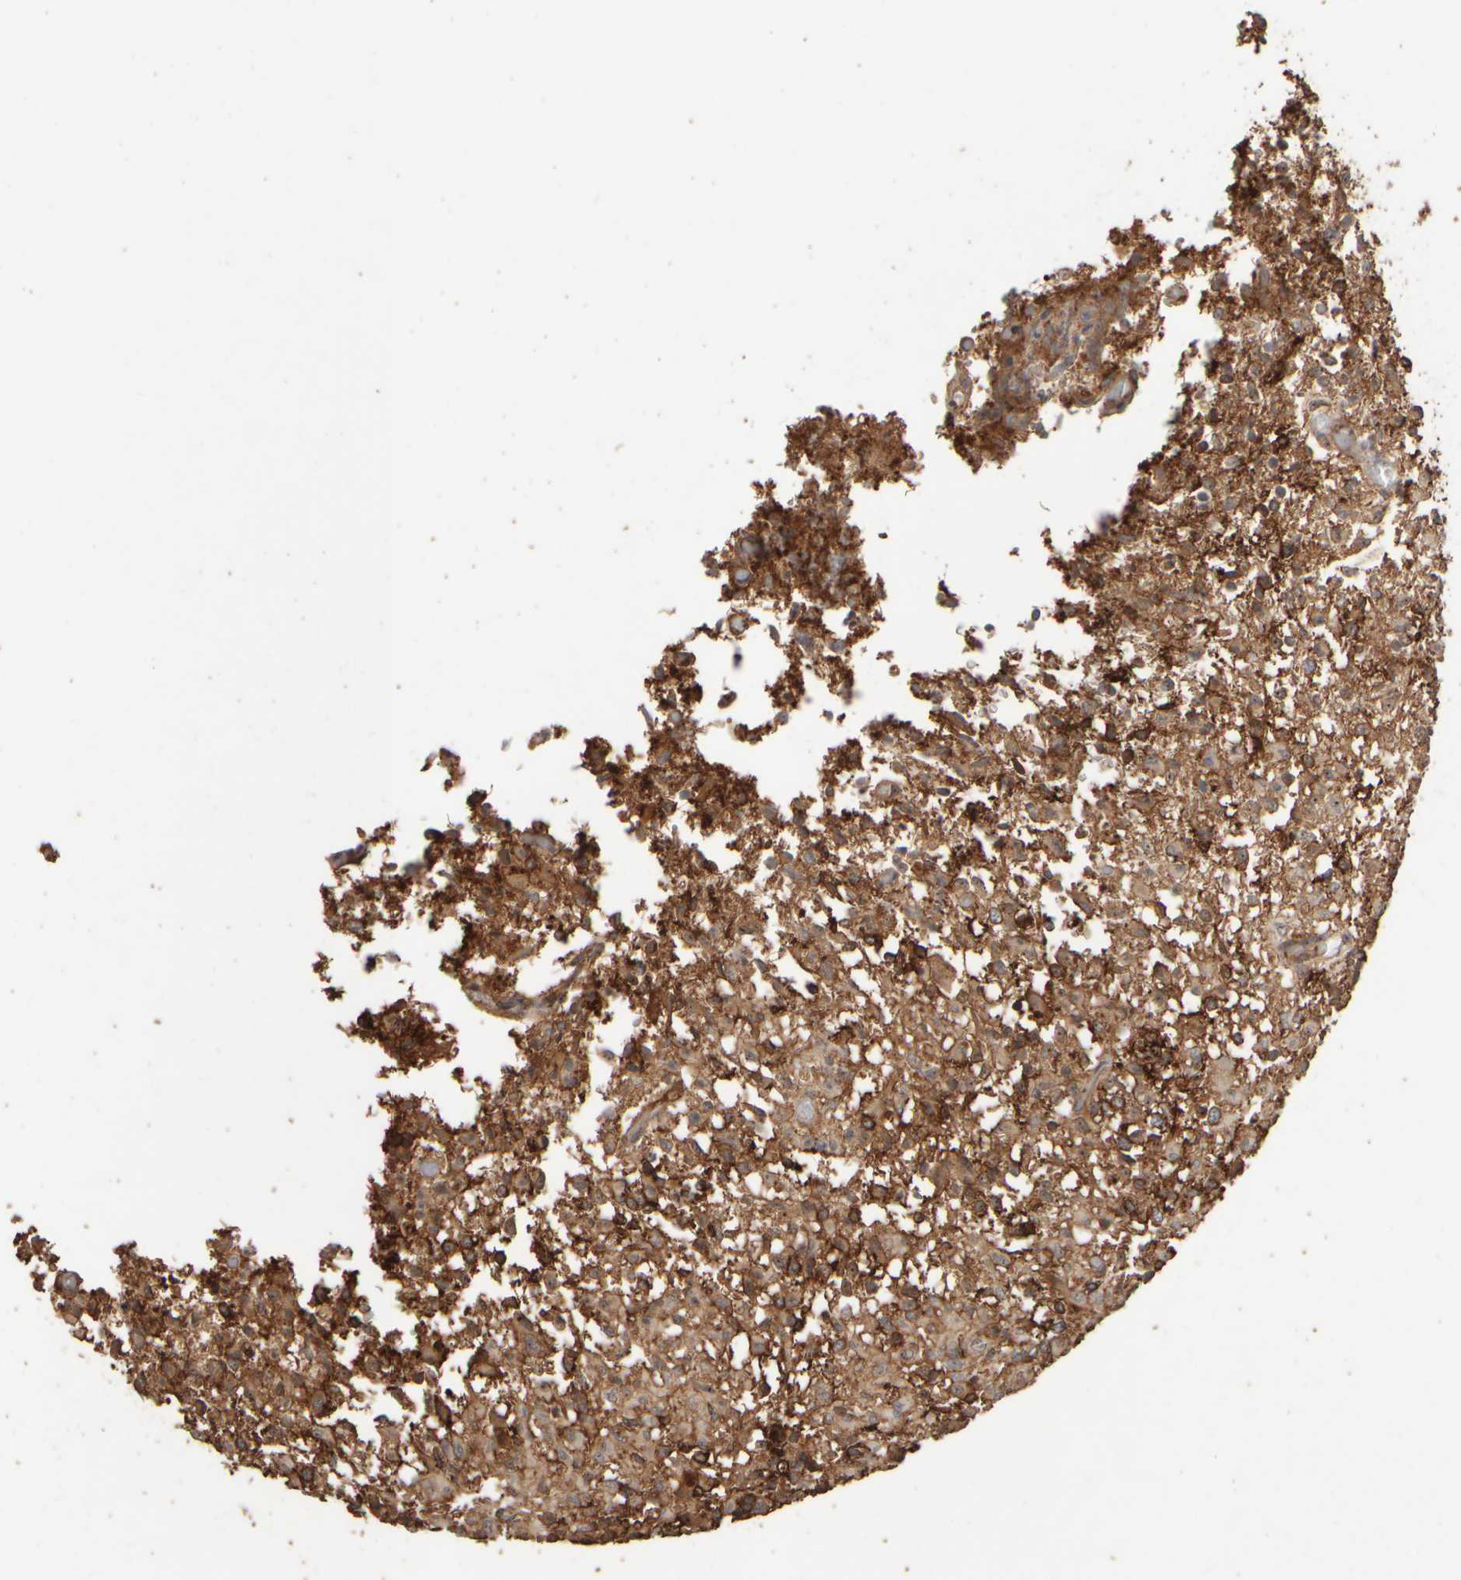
{"staining": {"intensity": "strong", "quantity": ">75%", "location": "cytoplasmic/membranous,nuclear"}, "tissue": "glioma", "cell_type": "Tumor cells", "image_type": "cancer", "snomed": [{"axis": "morphology", "description": "Glioma, malignant, High grade"}, {"axis": "topography", "description": "Brain"}], "caption": "Immunohistochemical staining of human glioma displays high levels of strong cytoplasmic/membranous and nuclear positivity in approximately >75% of tumor cells.", "gene": "SPHK1", "patient": {"sex": "female", "age": 57}}